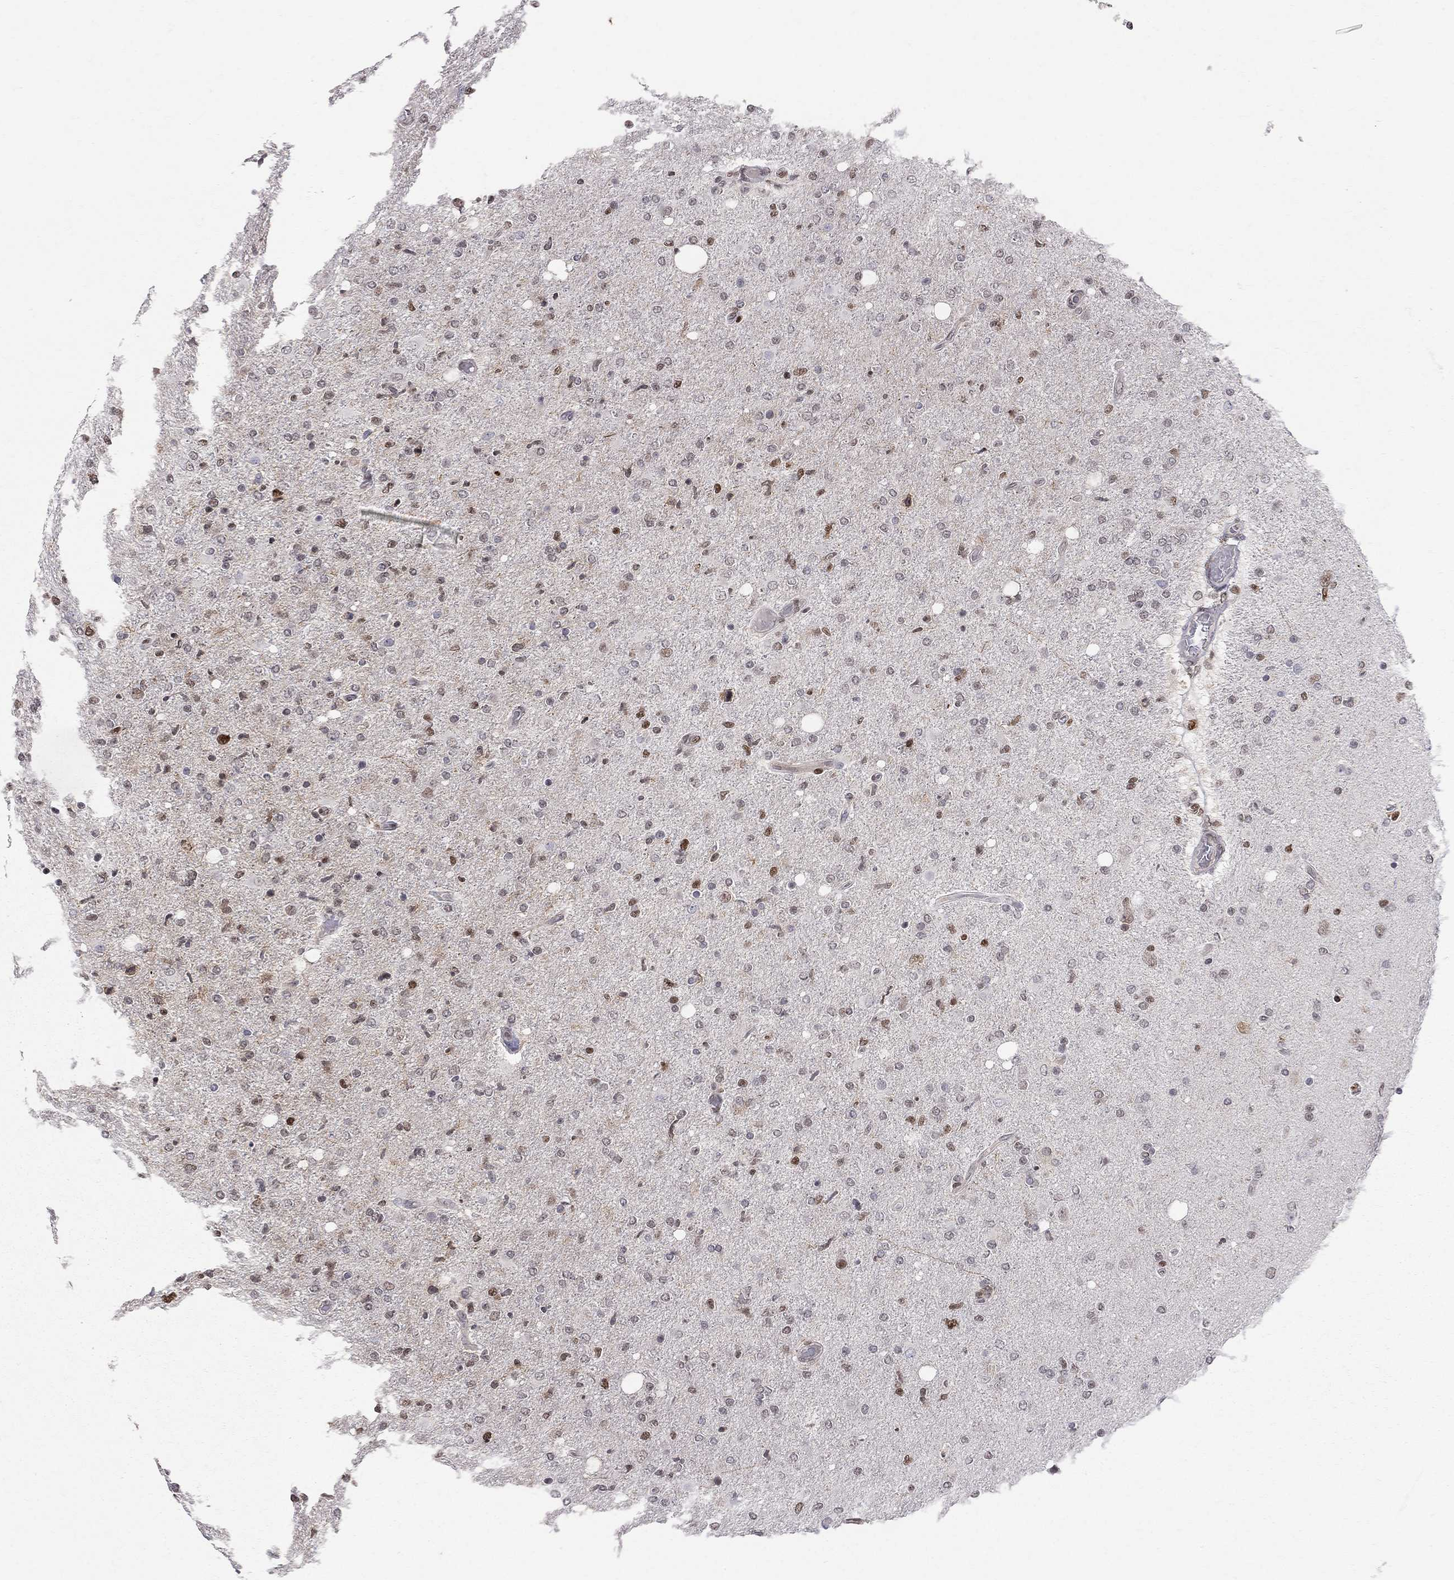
{"staining": {"intensity": "strong", "quantity": "<25%", "location": "nuclear"}, "tissue": "glioma", "cell_type": "Tumor cells", "image_type": "cancer", "snomed": [{"axis": "morphology", "description": "Glioma, malignant, High grade"}, {"axis": "topography", "description": "Cerebral cortex"}], "caption": "Human glioma stained with a protein marker shows strong staining in tumor cells.", "gene": "RNASEH2C", "patient": {"sex": "male", "age": 70}}